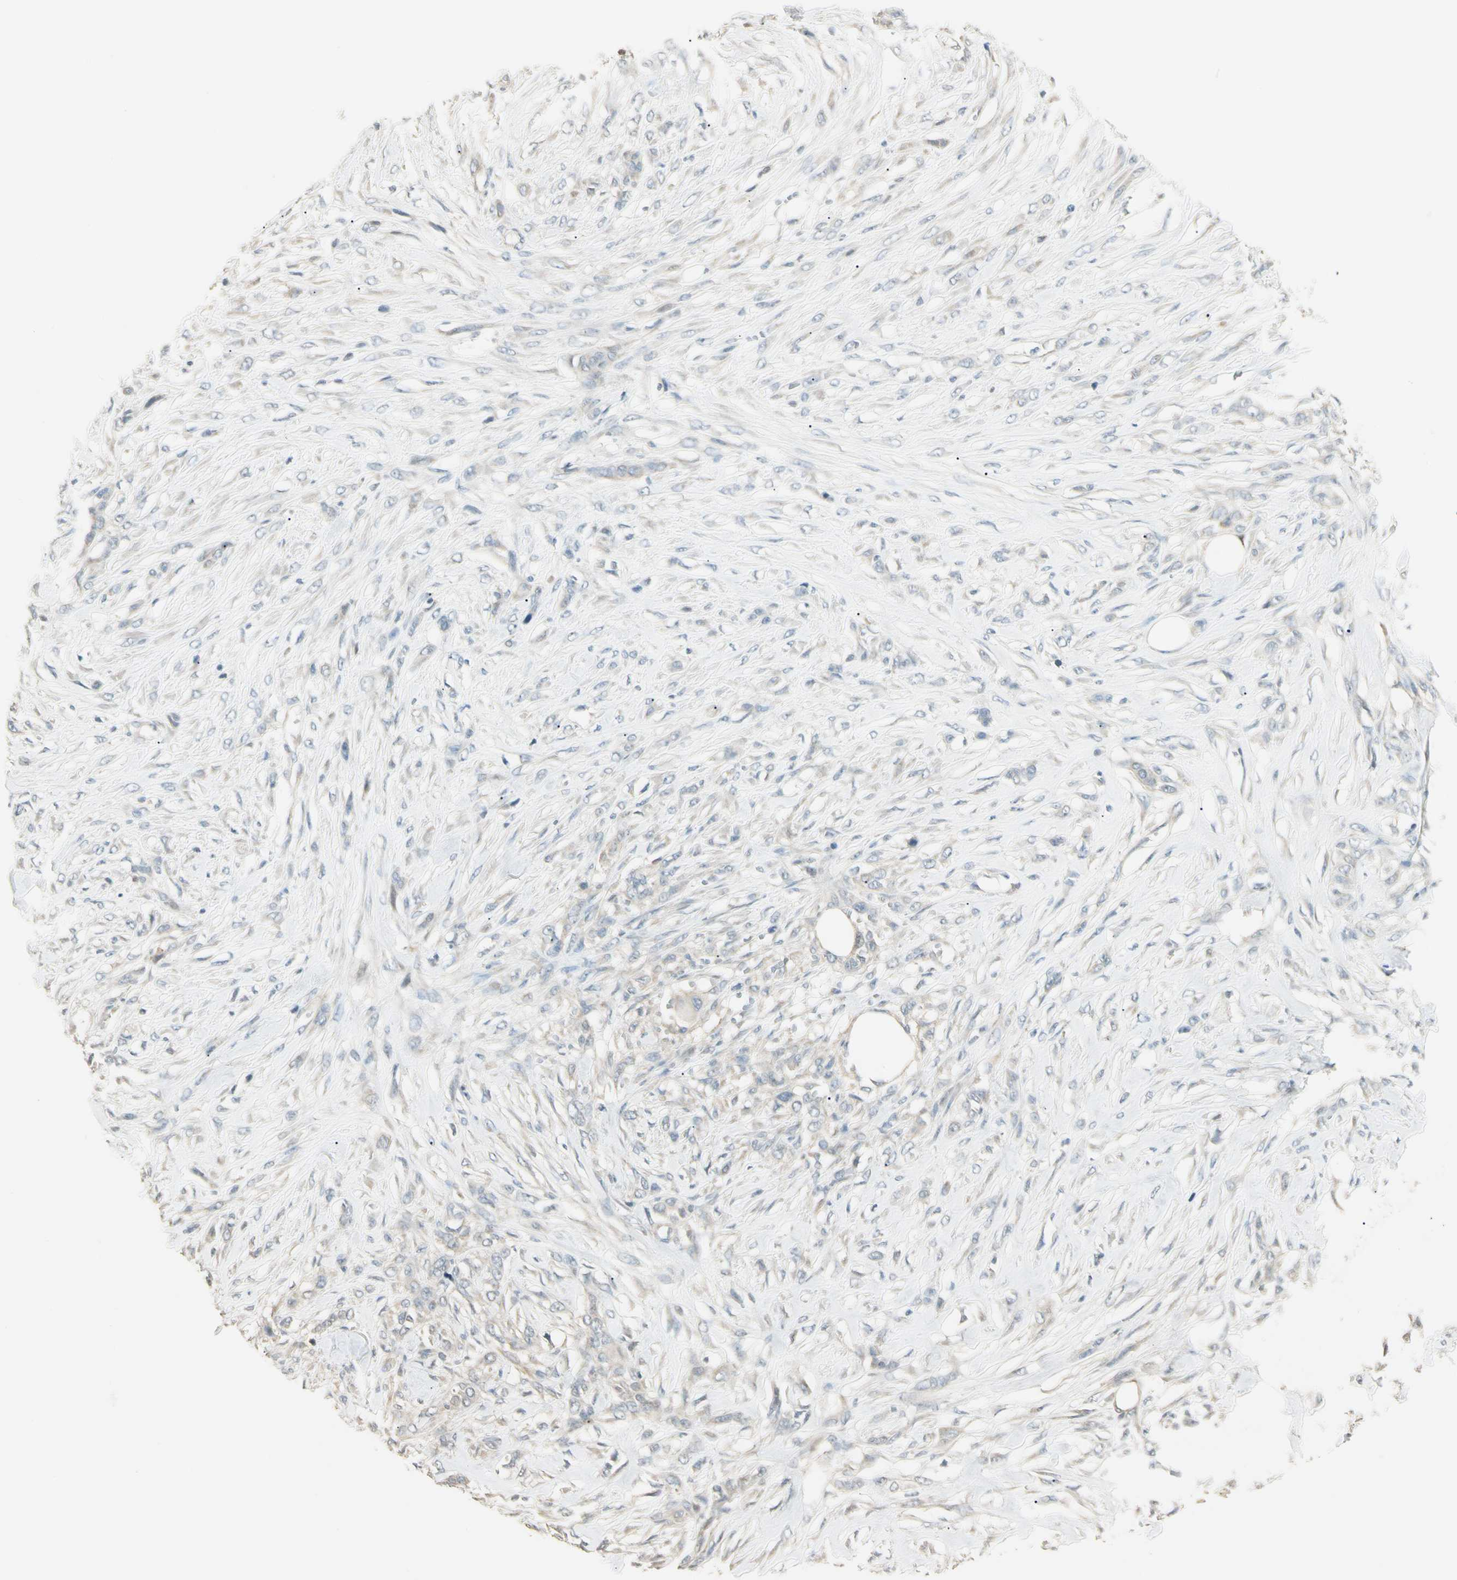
{"staining": {"intensity": "negative", "quantity": "none", "location": "none"}, "tissue": "skin cancer", "cell_type": "Tumor cells", "image_type": "cancer", "snomed": [{"axis": "morphology", "description": "Squamous cell carcinoma, NOS"}, {"axis": "topography", "description": "Skin"}], "caption": "Immunohistochemistry of human skin squamous cell carcinoma demonstrates no expression in tumor cells.", "gene": "GNE", "patient": {"sex": "female", "age": 59}}